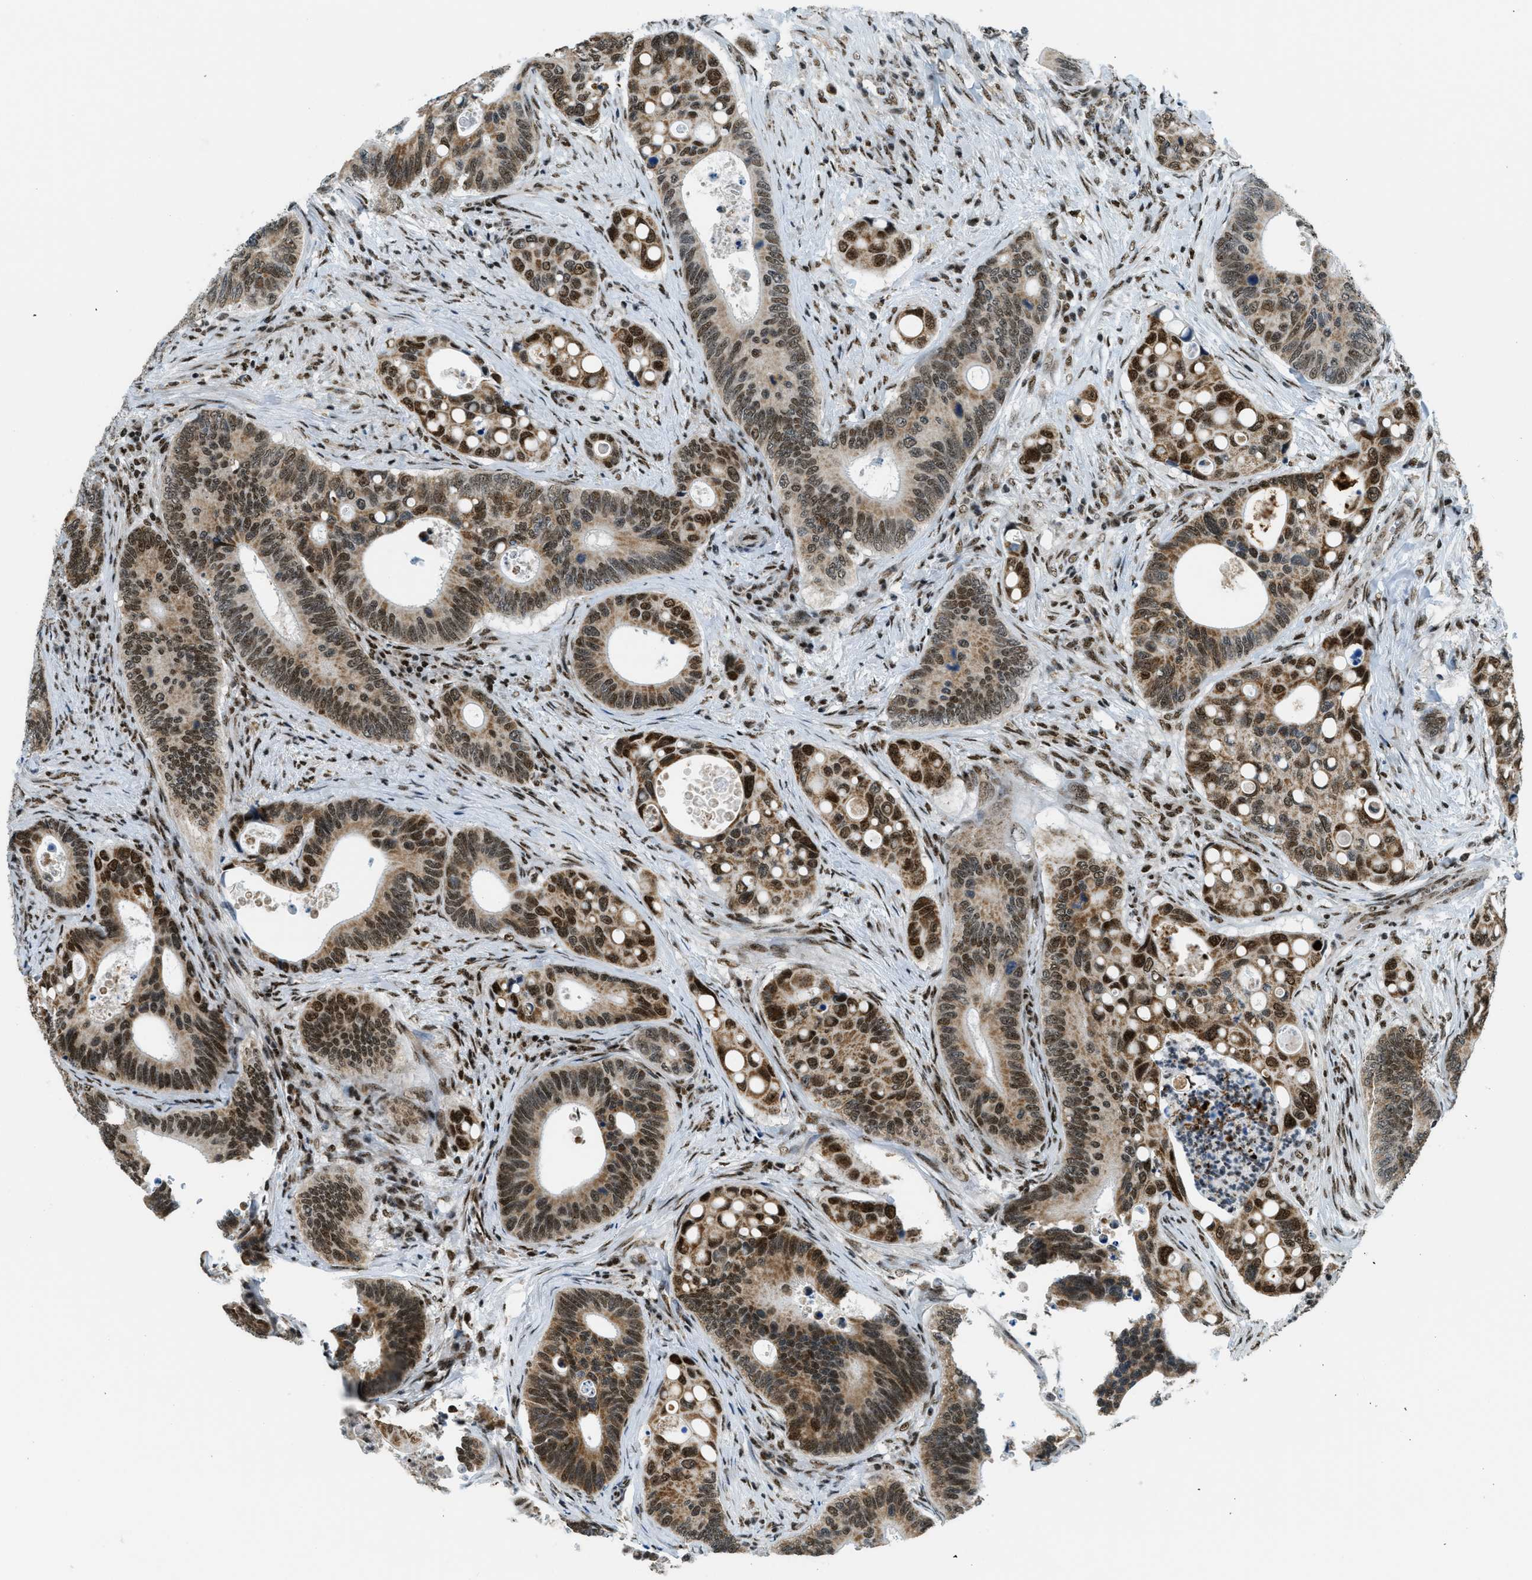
{"staining": {"intensity": "strong", "quantity": ">75%", "location": "cytoplasmic/membranous,nuclear"}, "tissue": "colorectal cancer", "cell_type": "Tumor cells", "image_type": "cancer", "snomed": [{"axis": "morphology", "description": "Inflammation, NOS"}, {"axis": "morphology", "description": "Adenocarcinoma, NOS"}, {"axis": "topography", "description": "Colon"}], "caption": "This histopathology image reveals IHC staining of colorectal cancer (adenocarcinoma), with high strong cytoplasmic/membranous and nuclear positivity in about >75% of tumor cells.", "gene": "SP100", "patient": {"sex": "male", "age": 72}}